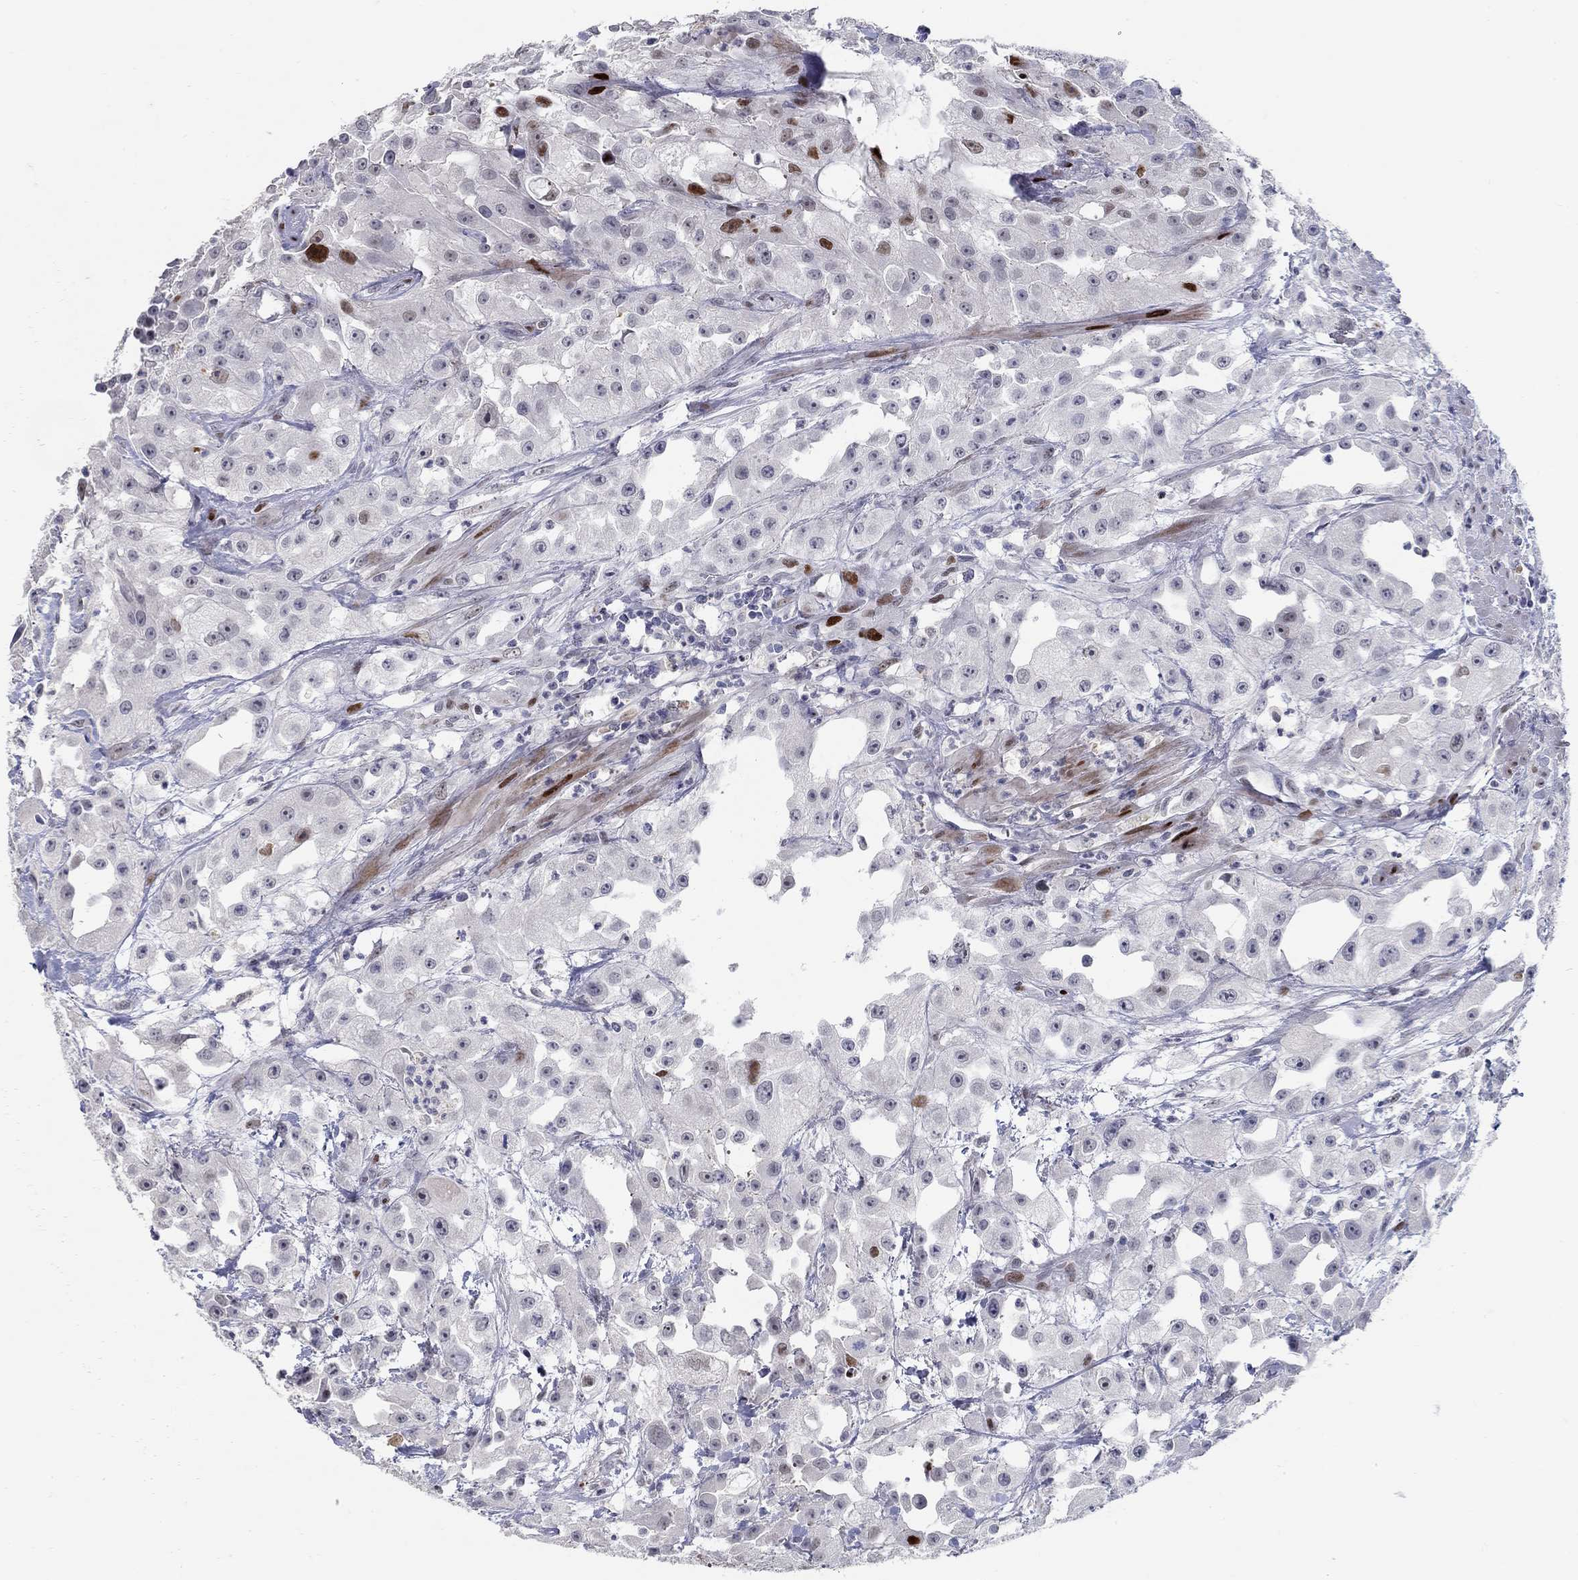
{"staining": {"intensity": "strong", "quantity": "<25%", "location": "nuclear"}, "tissue": "urothelial cancer", "cell_type": "Tumor cells", "image_type": "cancer", "snomed": [{"axis": "morphology", "description": "Urothelial carcinoma, High grade"}, {"axis": "topography", "description": "Urinary bladder"}], "caption": "A photomicrograph of human urothelial cancer stained for a protein reveals strong nuclear brown staining in tumor cells.", "gene": "RAPGEF5", "patient": {"sex": "male", "age": 79}}